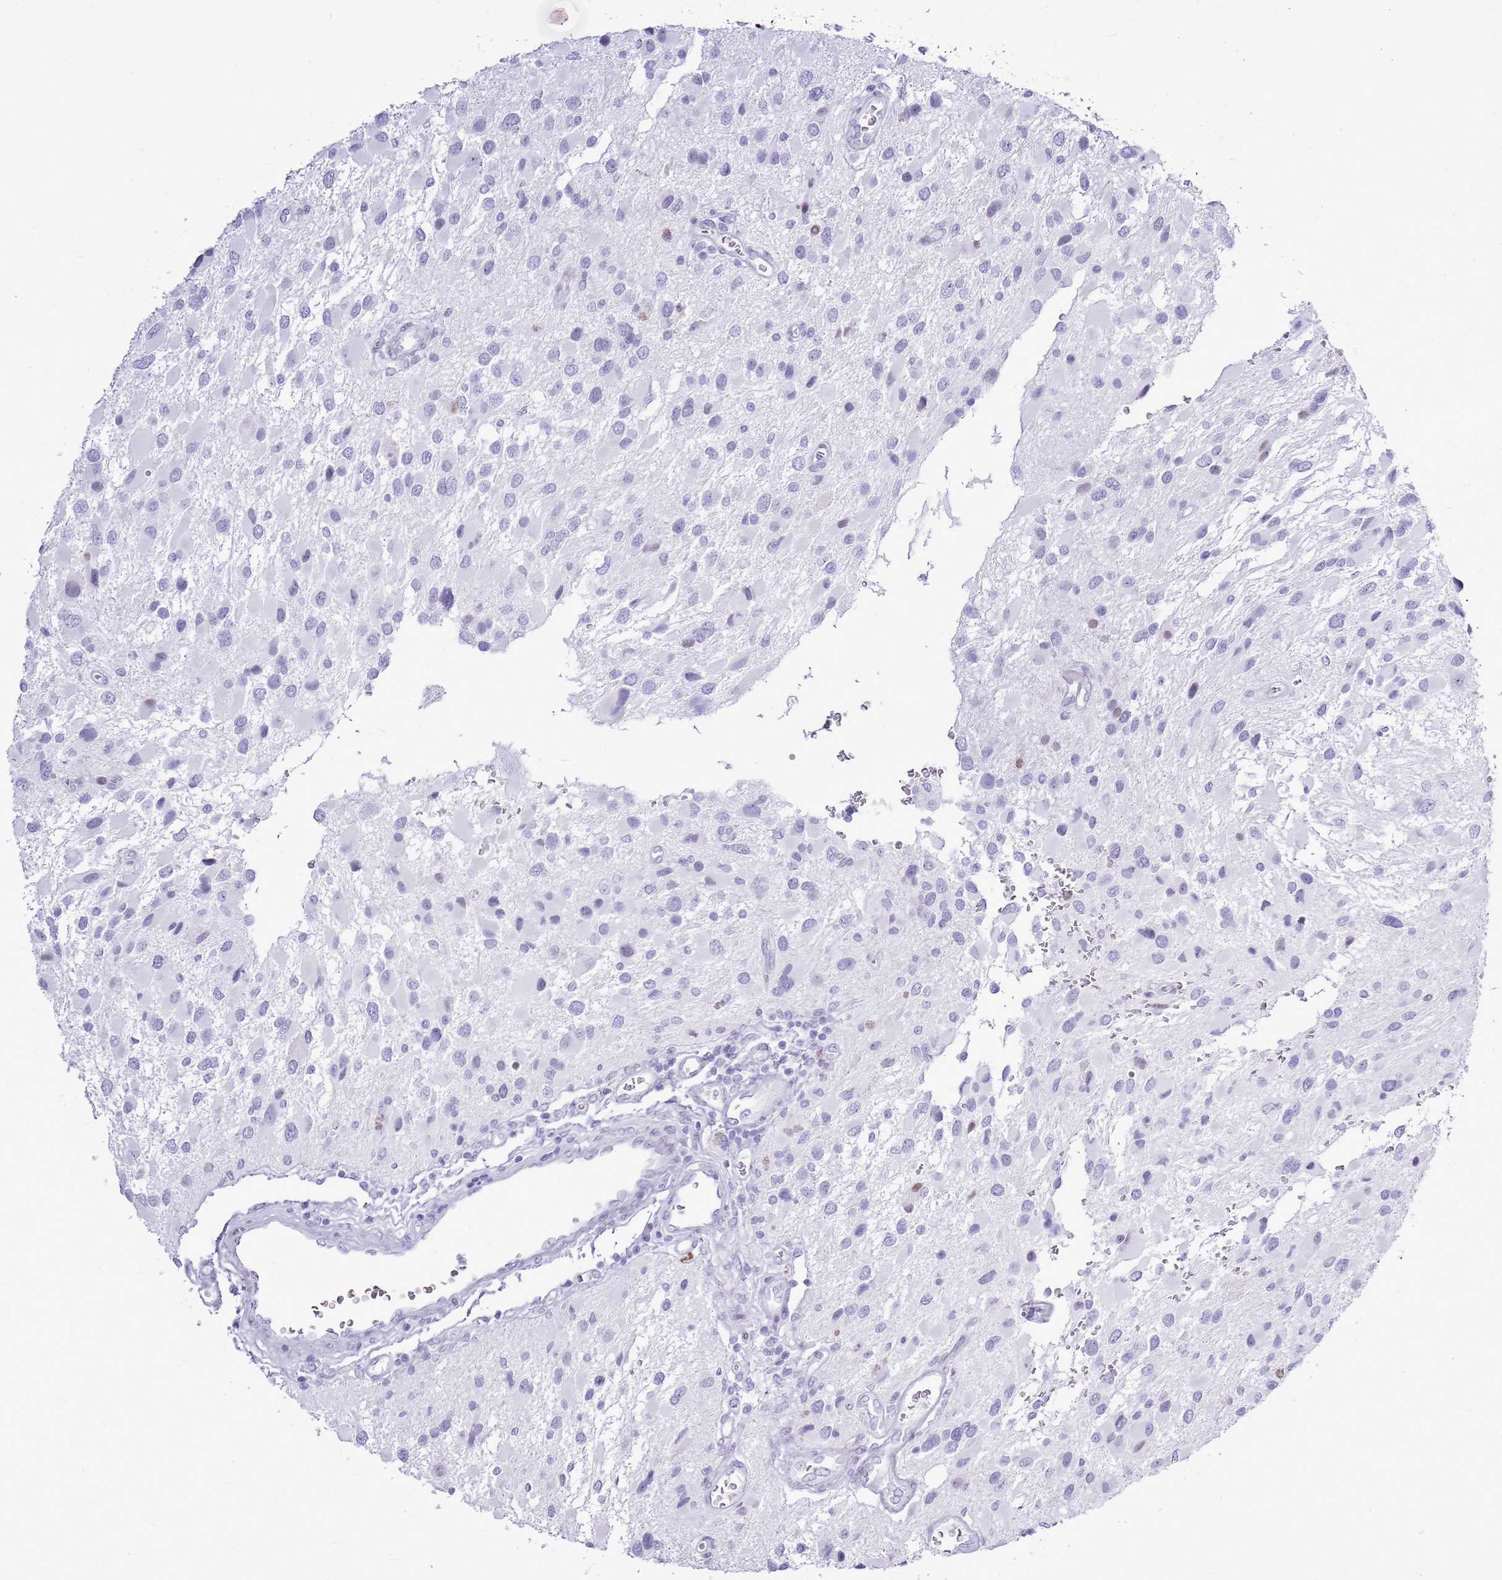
{"staining": {"intensity": "negative", "quantity": "none", "location": "none"}, "tissue": "glioma", "cell_type": "Tumor cells", "image_type": "cancer", "snomed": [{"axis": "morphology", "description": "Glioma, malignant, High grade"}, {"axis": "topography", "description": "Brain"}], "caption": "Immunohistochemistry histopathology image of neoplastic tissue: human malignant glioma (high-grade) stained with DAB (3,3'-diaminobenzidine) reveals no significant protein expression in tumor cells.", "gene": "ASIP", "patient": {"sex": "male", "age": 53}}